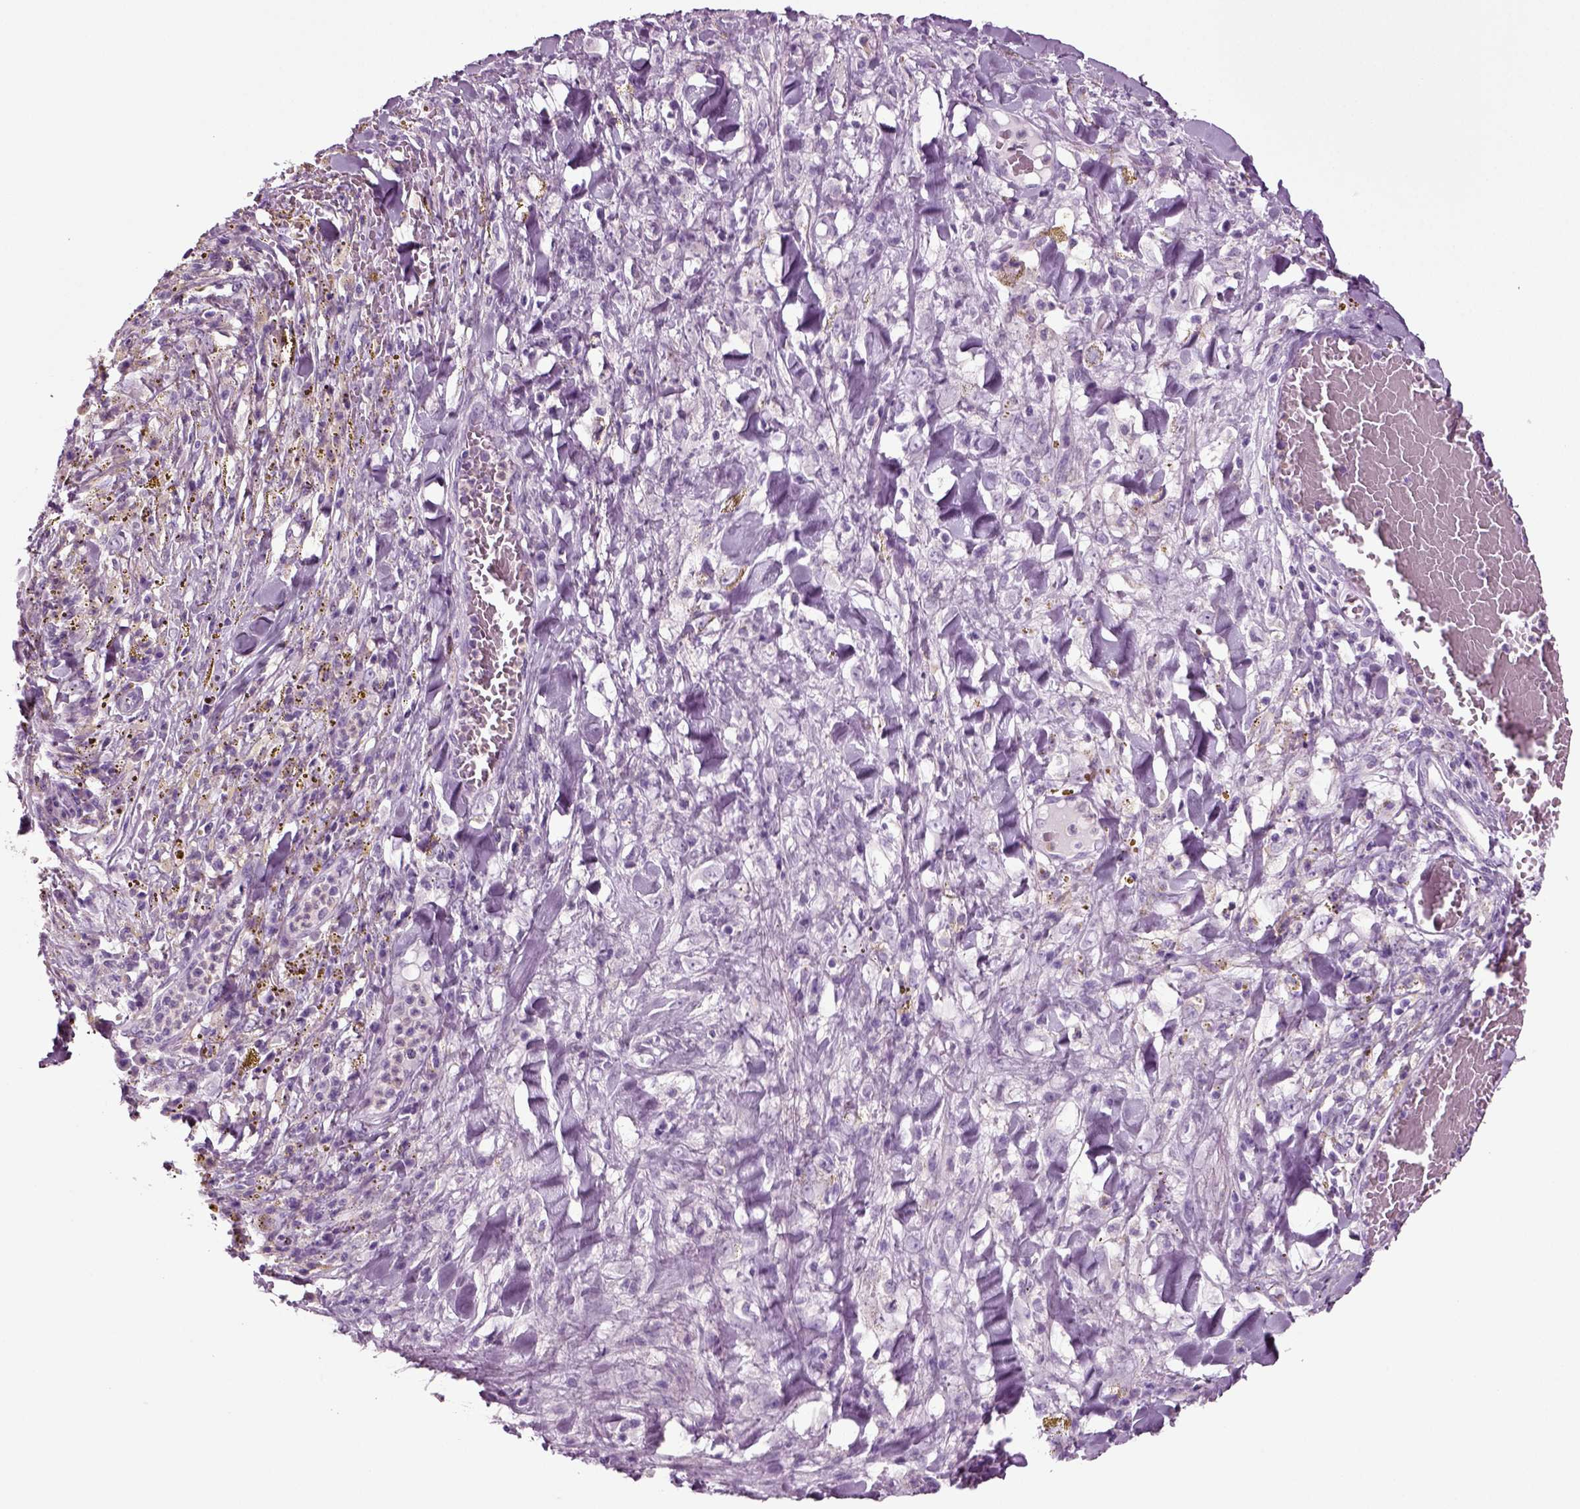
{"staining": {"intensity": "negative", "quantity": "none", "location": "none"}, "tissue": "melanoma", "cell_type": "Tumor cells", "image_type": "cancer", "snomed": [{"axis": "morphology", "description": "Malignant melanoma, NOS"}, {"axis": "topography", "description": "Skin"}], "caption": "DAB immunohistochemical staining of malignant melanoma reveals no significant positivity in tumor cells.", "gene": "CRABP1", "patient": {"sex": "female", "age": 91}}